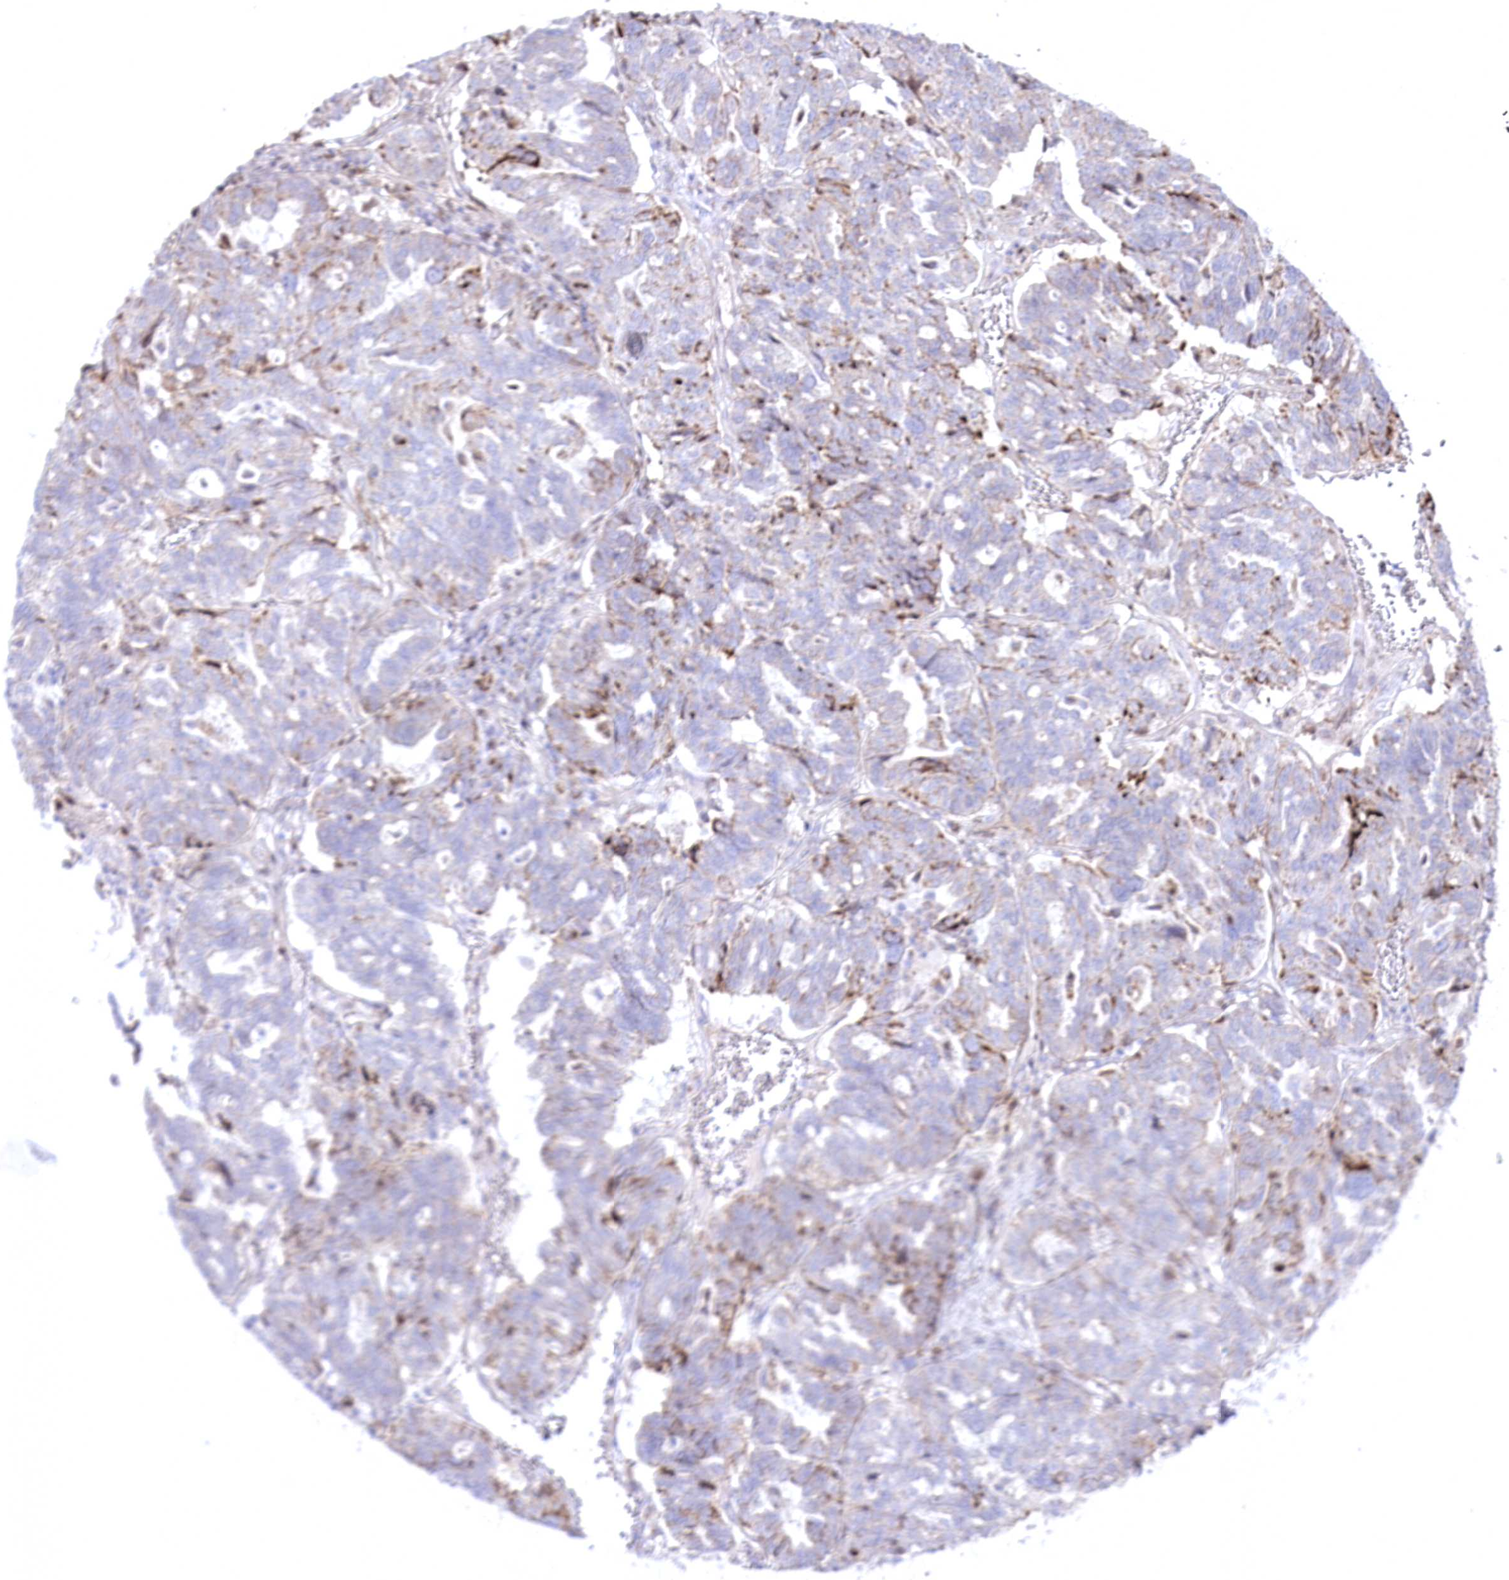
{"staining": {"intensity": "weak", "quantity": "<25%", "location": "cytoplasmic/membranous"}, "tissue": "ovarian cancer", "cell_type": "Tumor cells", "image_type": "cancer", "snomed": [{"axis": "morphology", "description": "Cystadenocarcinoma, serous, NOS"}, {"axis": "topography", "description": "Ovary"}], "caption": "This histopathology image is of ovarian cancer (serous cystadenocarcinoma) stained with immunohistochemistry (IHC) to label a protein in brown with the nuclei are counter-stained blue. There is no positivity in tumor cells.", "gene": "CEP164", "patient": {"sex": "female", "age": 59}}